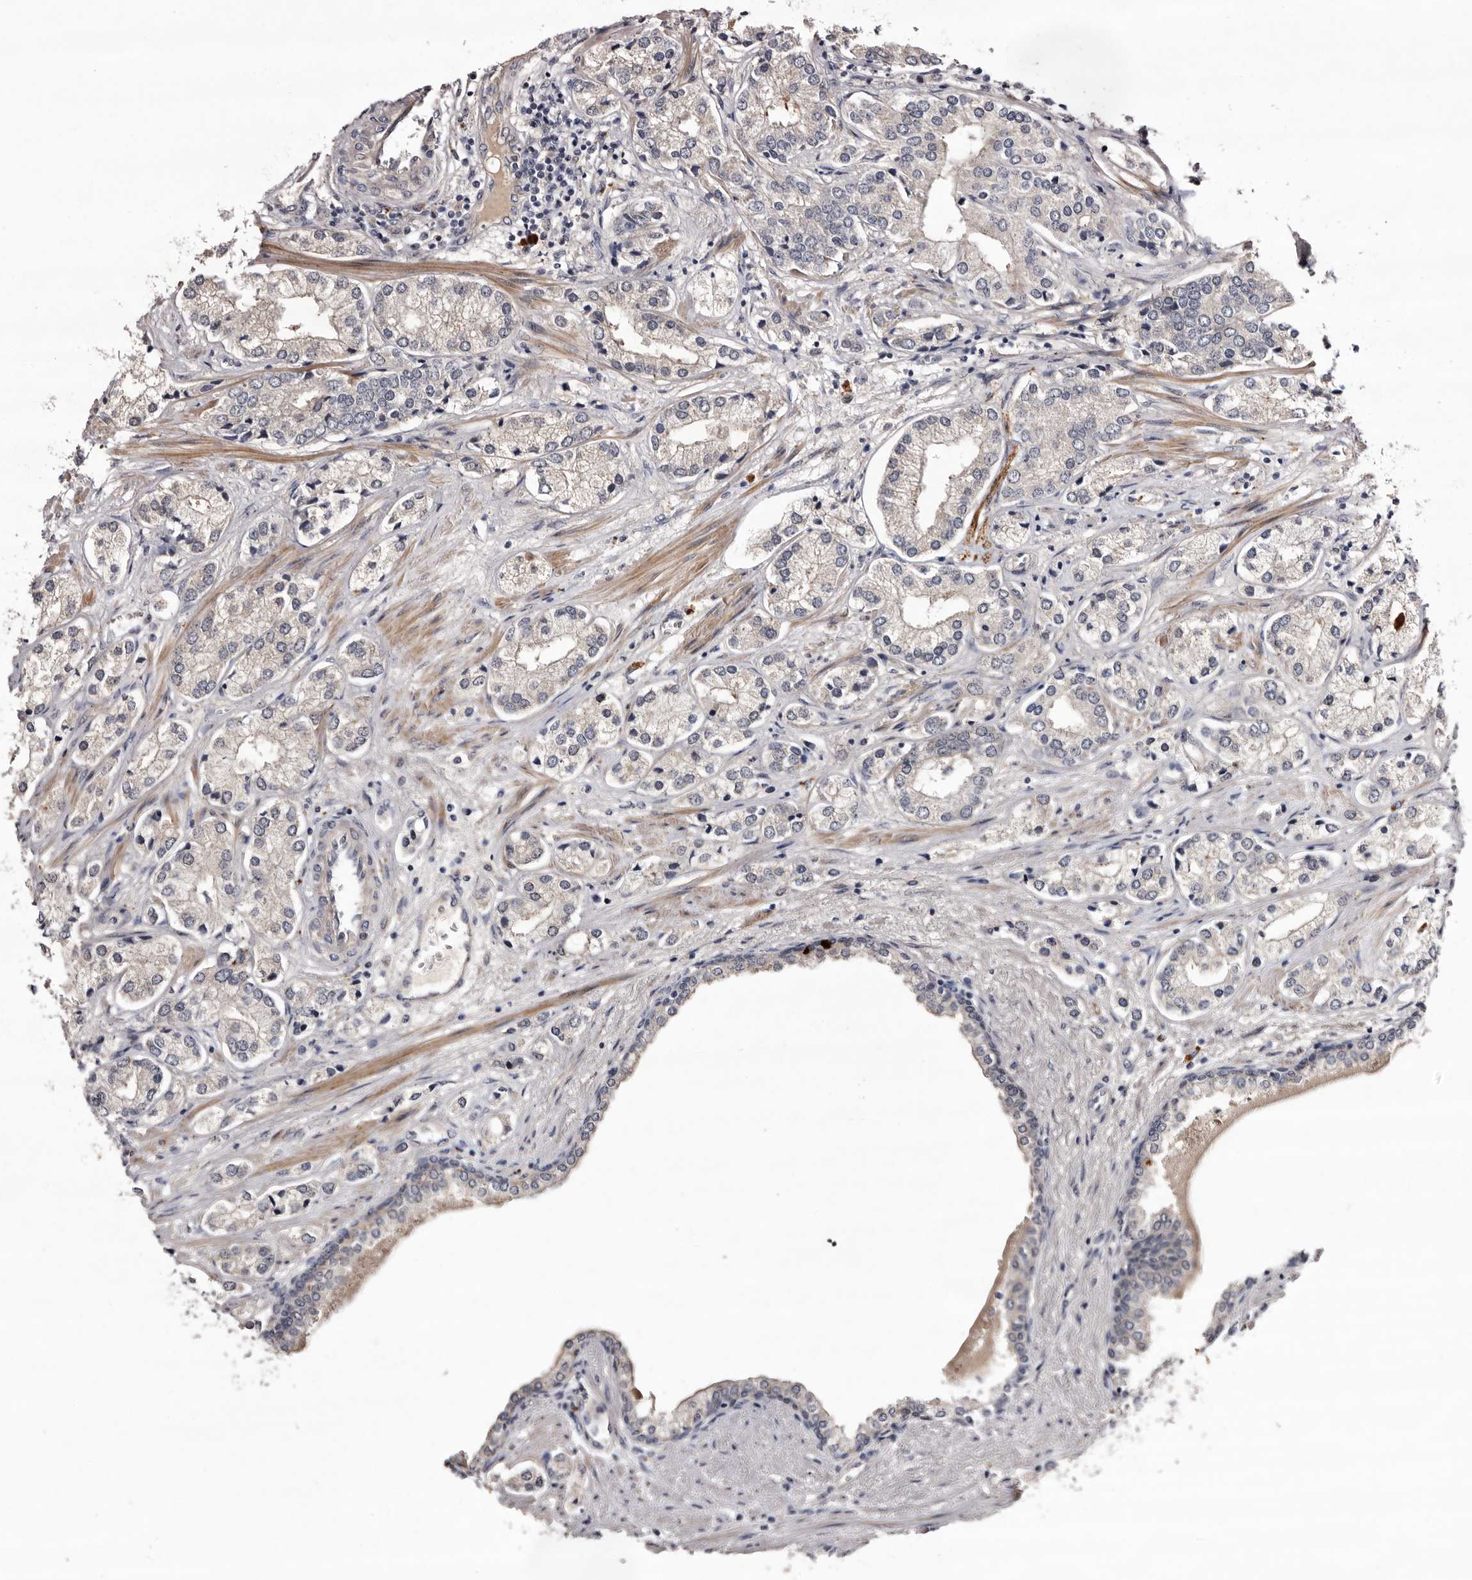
{"staining": {"intensity": "negative", "quantity": "none", "location": "none"}, "tissue": "prostate cancer", "cell_type": "Tumor cells", "image_type": "cancer", "snomed": [{"axis": "morphology", "description": "Adenocarcinoma, High grade"}, {"axis": "topography", "description": "Prostate"}], "caption": "Immunohistochemistry of adenocarcinoma (high-grade) (prostate) shows no expression in tumor cells. (DAB immunohistochemistry (IHC) with hematoxylin counter stain).", "gene": "LANCL2", "patient": {"sex": "male", "age": 66}}